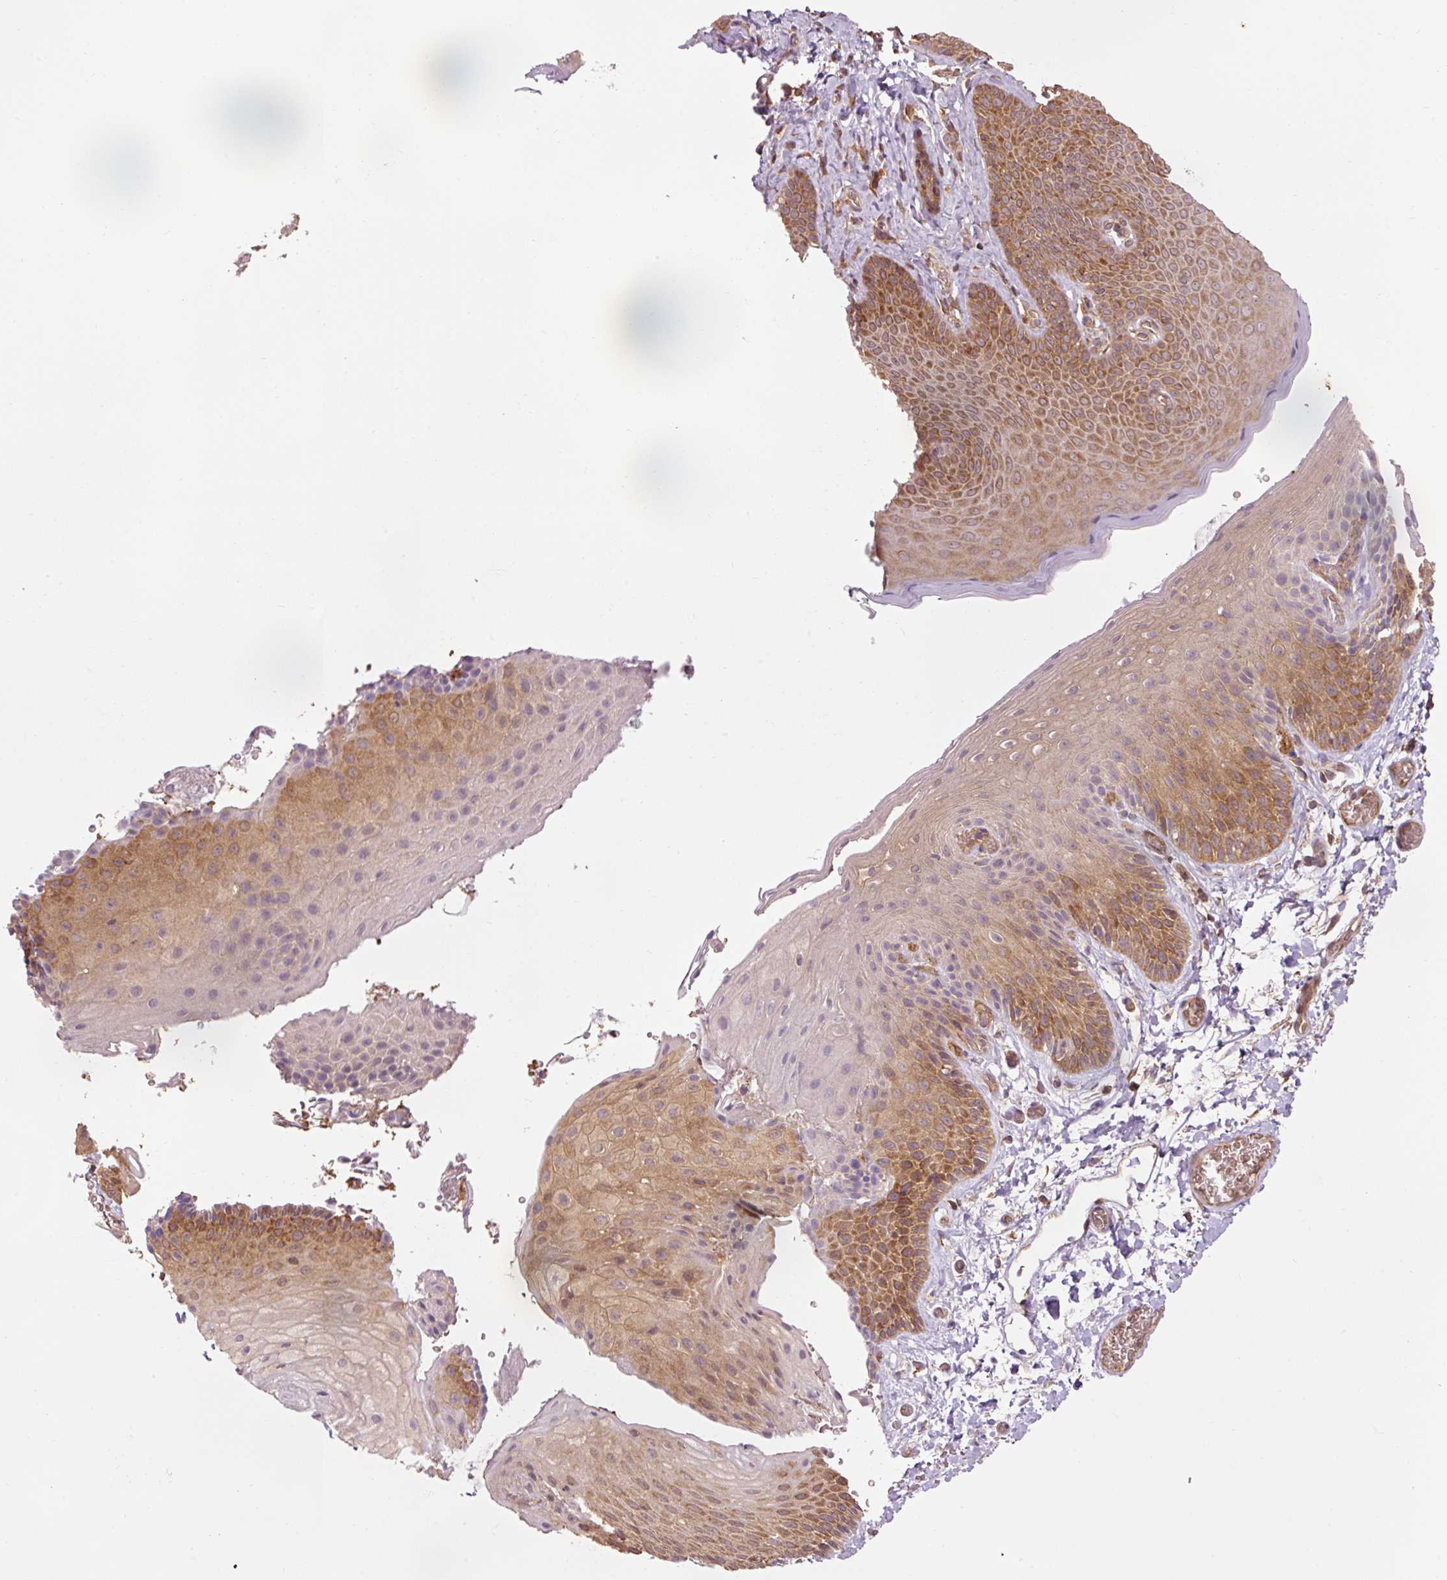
{"staining": {"intensity": "strong", "quantity": "25%-75%", "location": "cytoplasmic/membranous"}, "tissue": "skin", "cell_type": "Epidermal cells", "image_type": "normal", "snomed": [{"axis": "morphology", "description": "Normal tissue, NOS"}, {"axis": "morphology", "description": "Hemorrhoids"}, {"axis": "morphology", "description": "Inflammation, NOS"}, {"axis": "topography", "description": "Anal"}], "caption": "The micrograph demonstrates immunohistochemical staining of unremarkable skin. There is strong cytoplasmic/membranous positivity is identified in approximately 25%-75% of epidermal cells.", "gene": "PDAP1", "patient": {"sex": "male", "age": 60}}